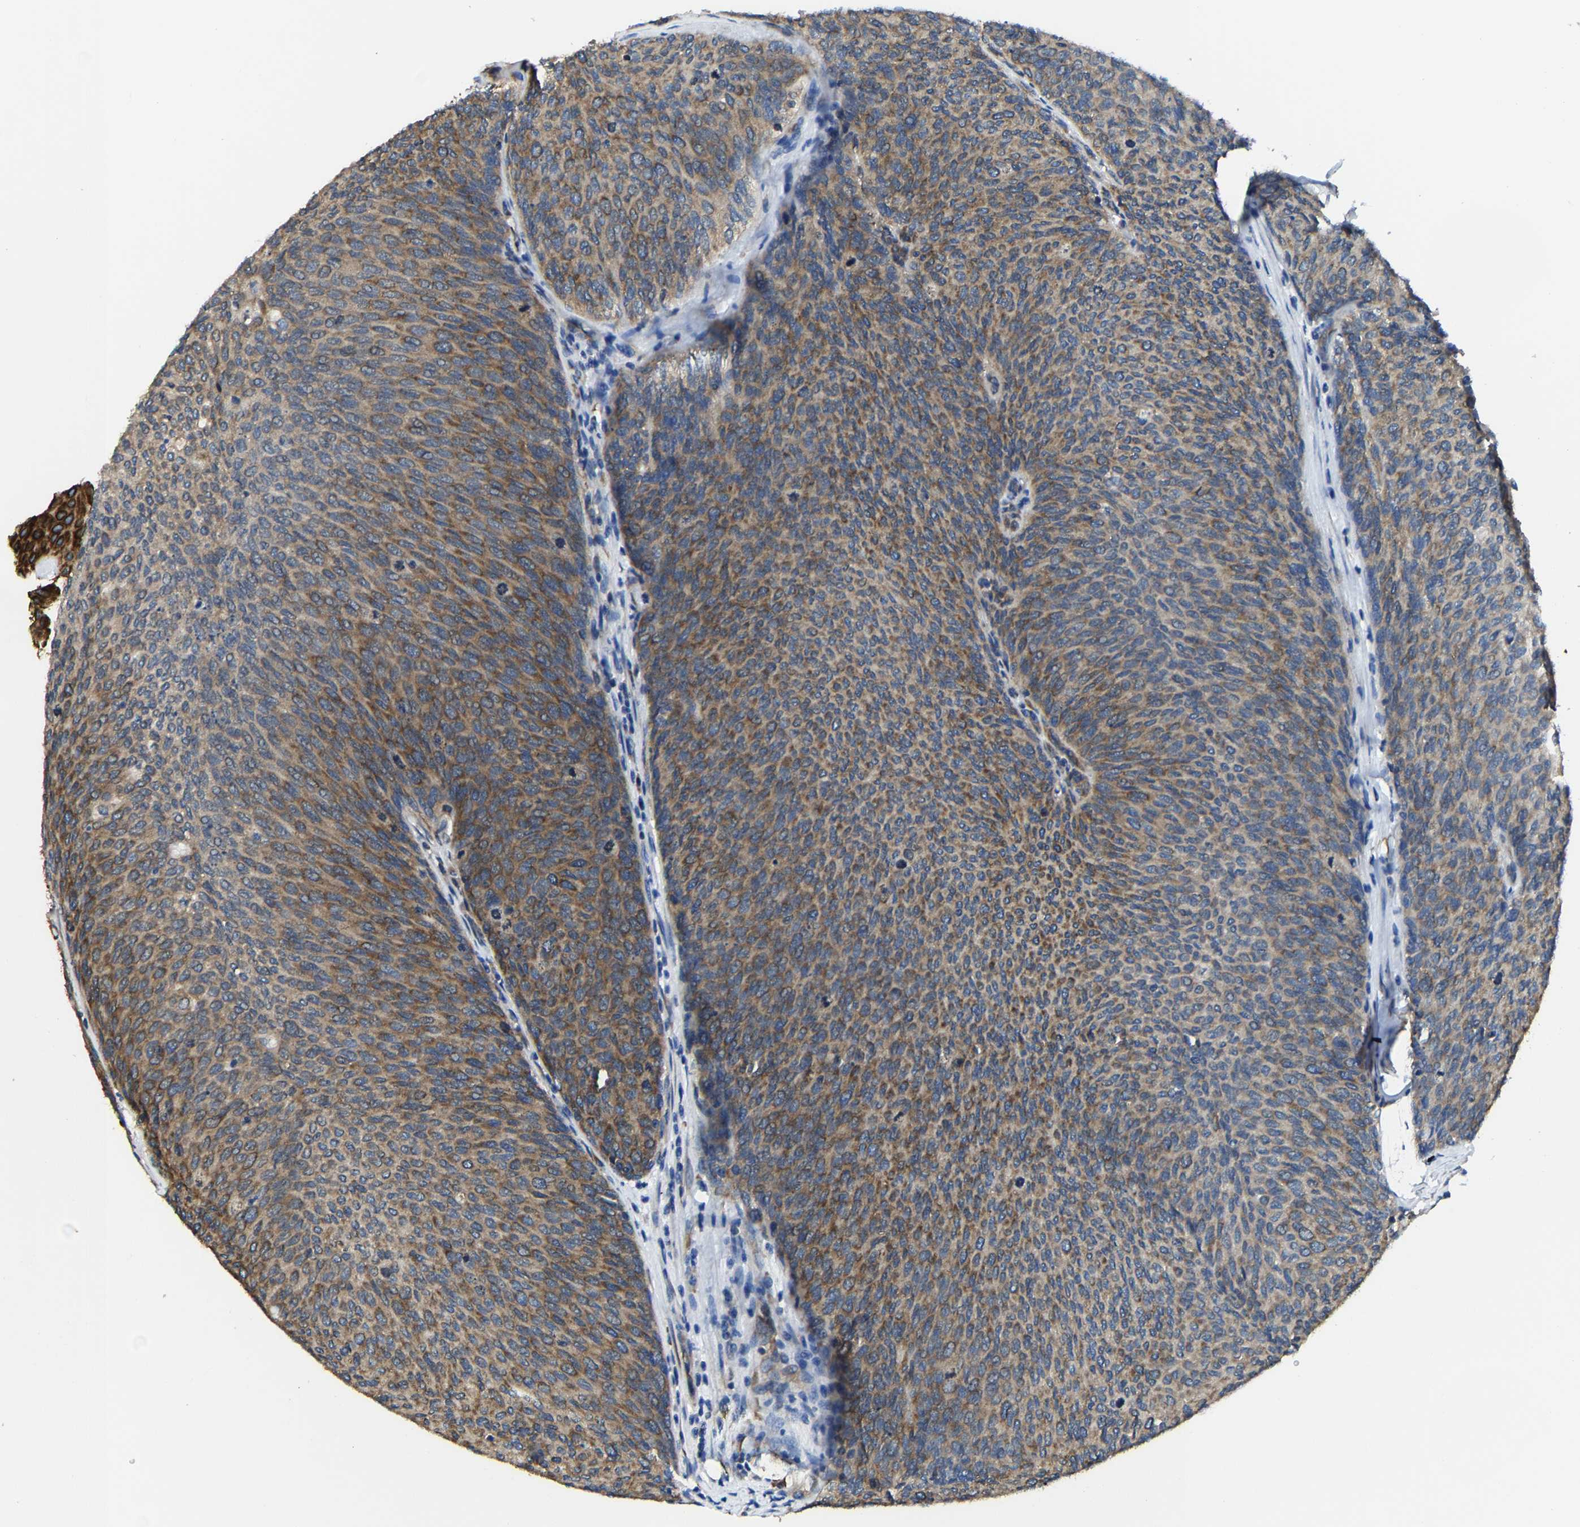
{"staining": {"intensity": "strong", "quantity": "25%-75%", "location": "cytoplasmic/membranous"}, "tissue": "urothelial cancer", "cell_type": "Tumor cells", "image_type": "cancer", "snomed": [{"axis": "morphology", "description": "Urothelial carcinoma, Low grade"}, {"axis": "topography", "description": "Urinary bladder"}], "caption": "Low-grade urothelial carcinoma stained for a protein (brown) shows strong cytoplasmic/membranous positive positivity in approximately 25%-75% of tumor cells.", "gene": "G3BP2", "patient": {"sex": "female", "age": 79}}